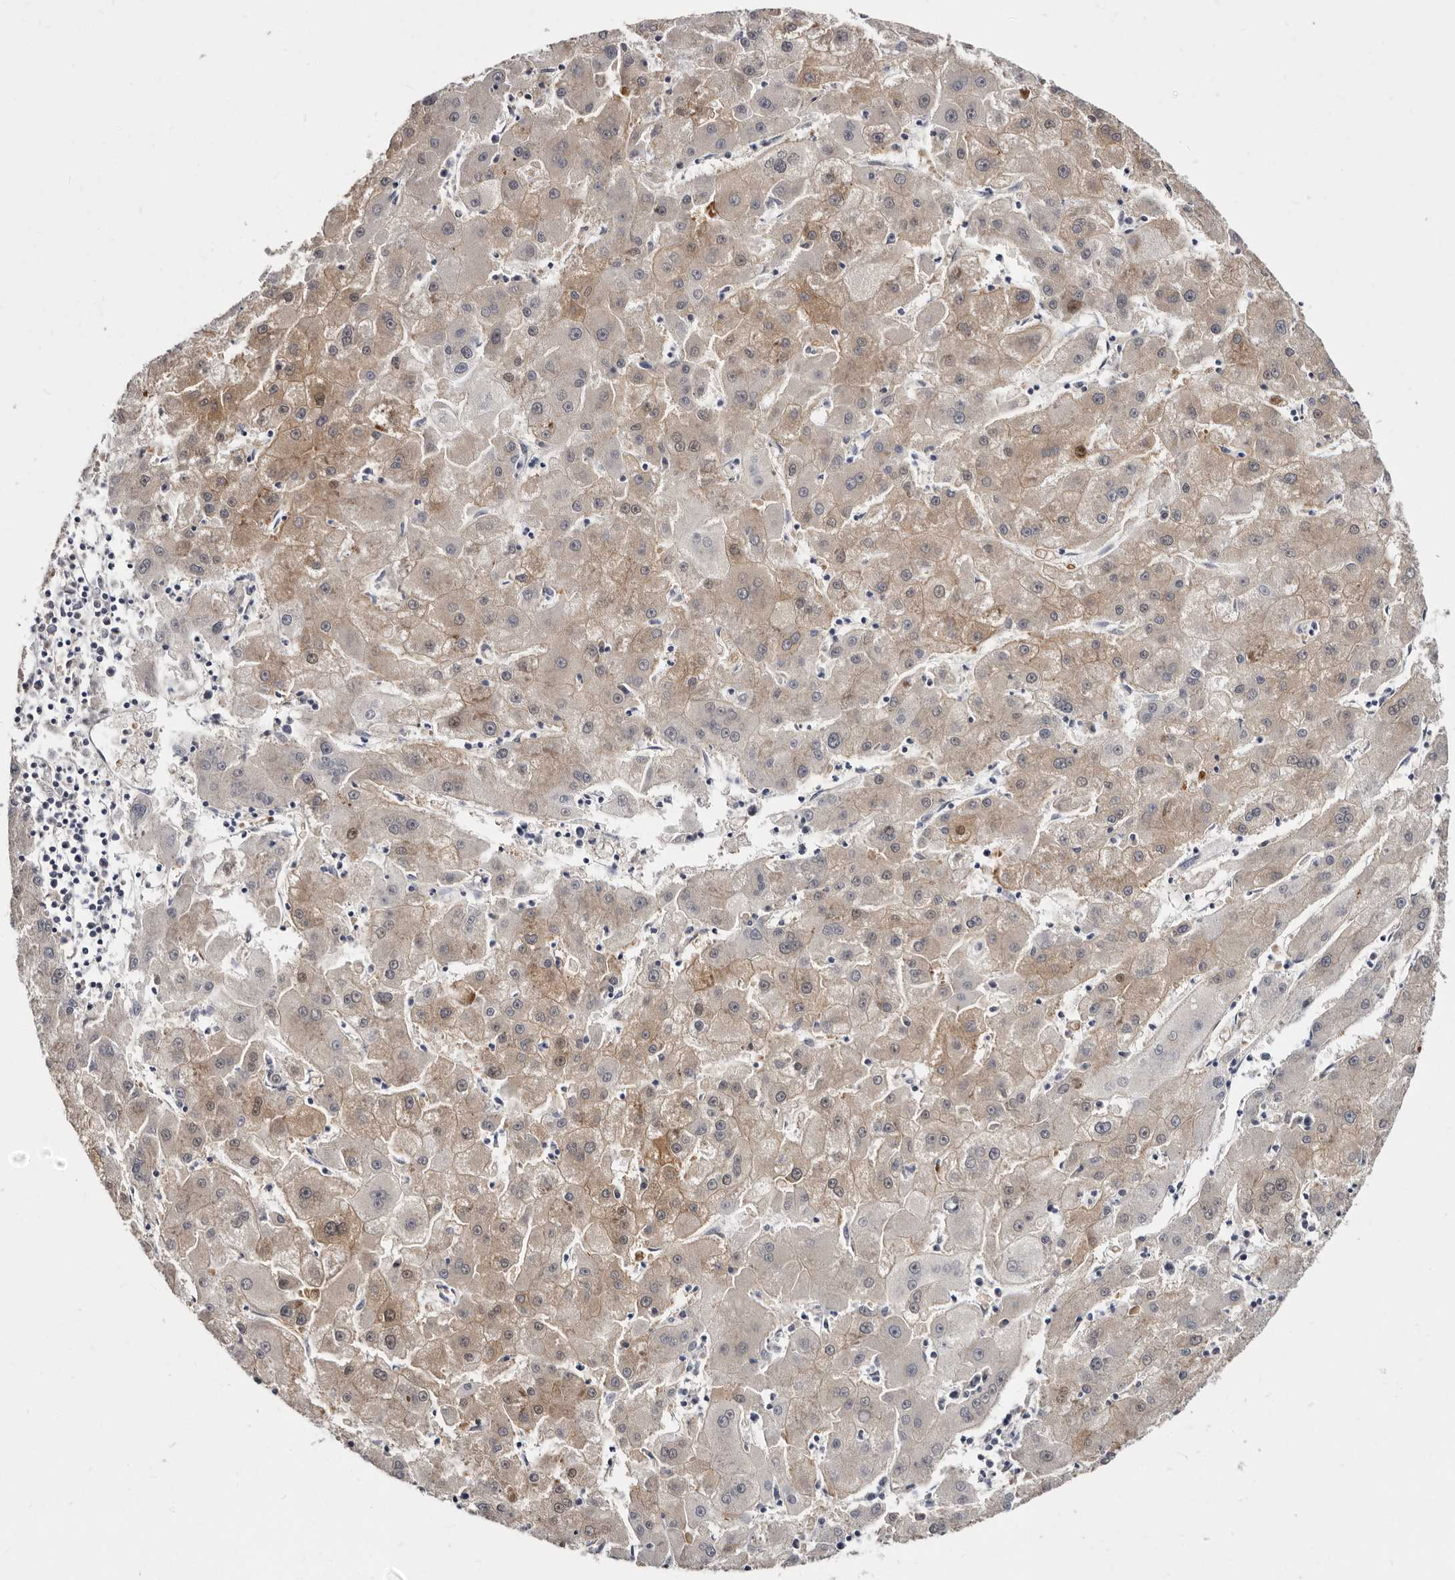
{"staining": {"intensity": "weak", "quantity": "25%-75%", "location": "cytoplasmic/membranous"}, "tissue": "liver cancer", "cell_type": "Tumor cells", "image_type": "cancer", "snomed": [{"axis": "morphology", "description": "Carcinoma, Hepatocellular, NOS"}, {"axis": "topography", "description": "Liver"}], "caption": "Immunohistochemistry (IHC) photomicrograph of neoplastic tissue: liver cancer (hepatocellular carcinoma) stained using IHC displays low levels of weak protein expression localized specifically in the cytoplasmic/membranous of tumor cells, appearing as a cytoplasmic/membranous brown color.", "gene": "KLHL4", "patient": {"sex": "male", "age": 72}}